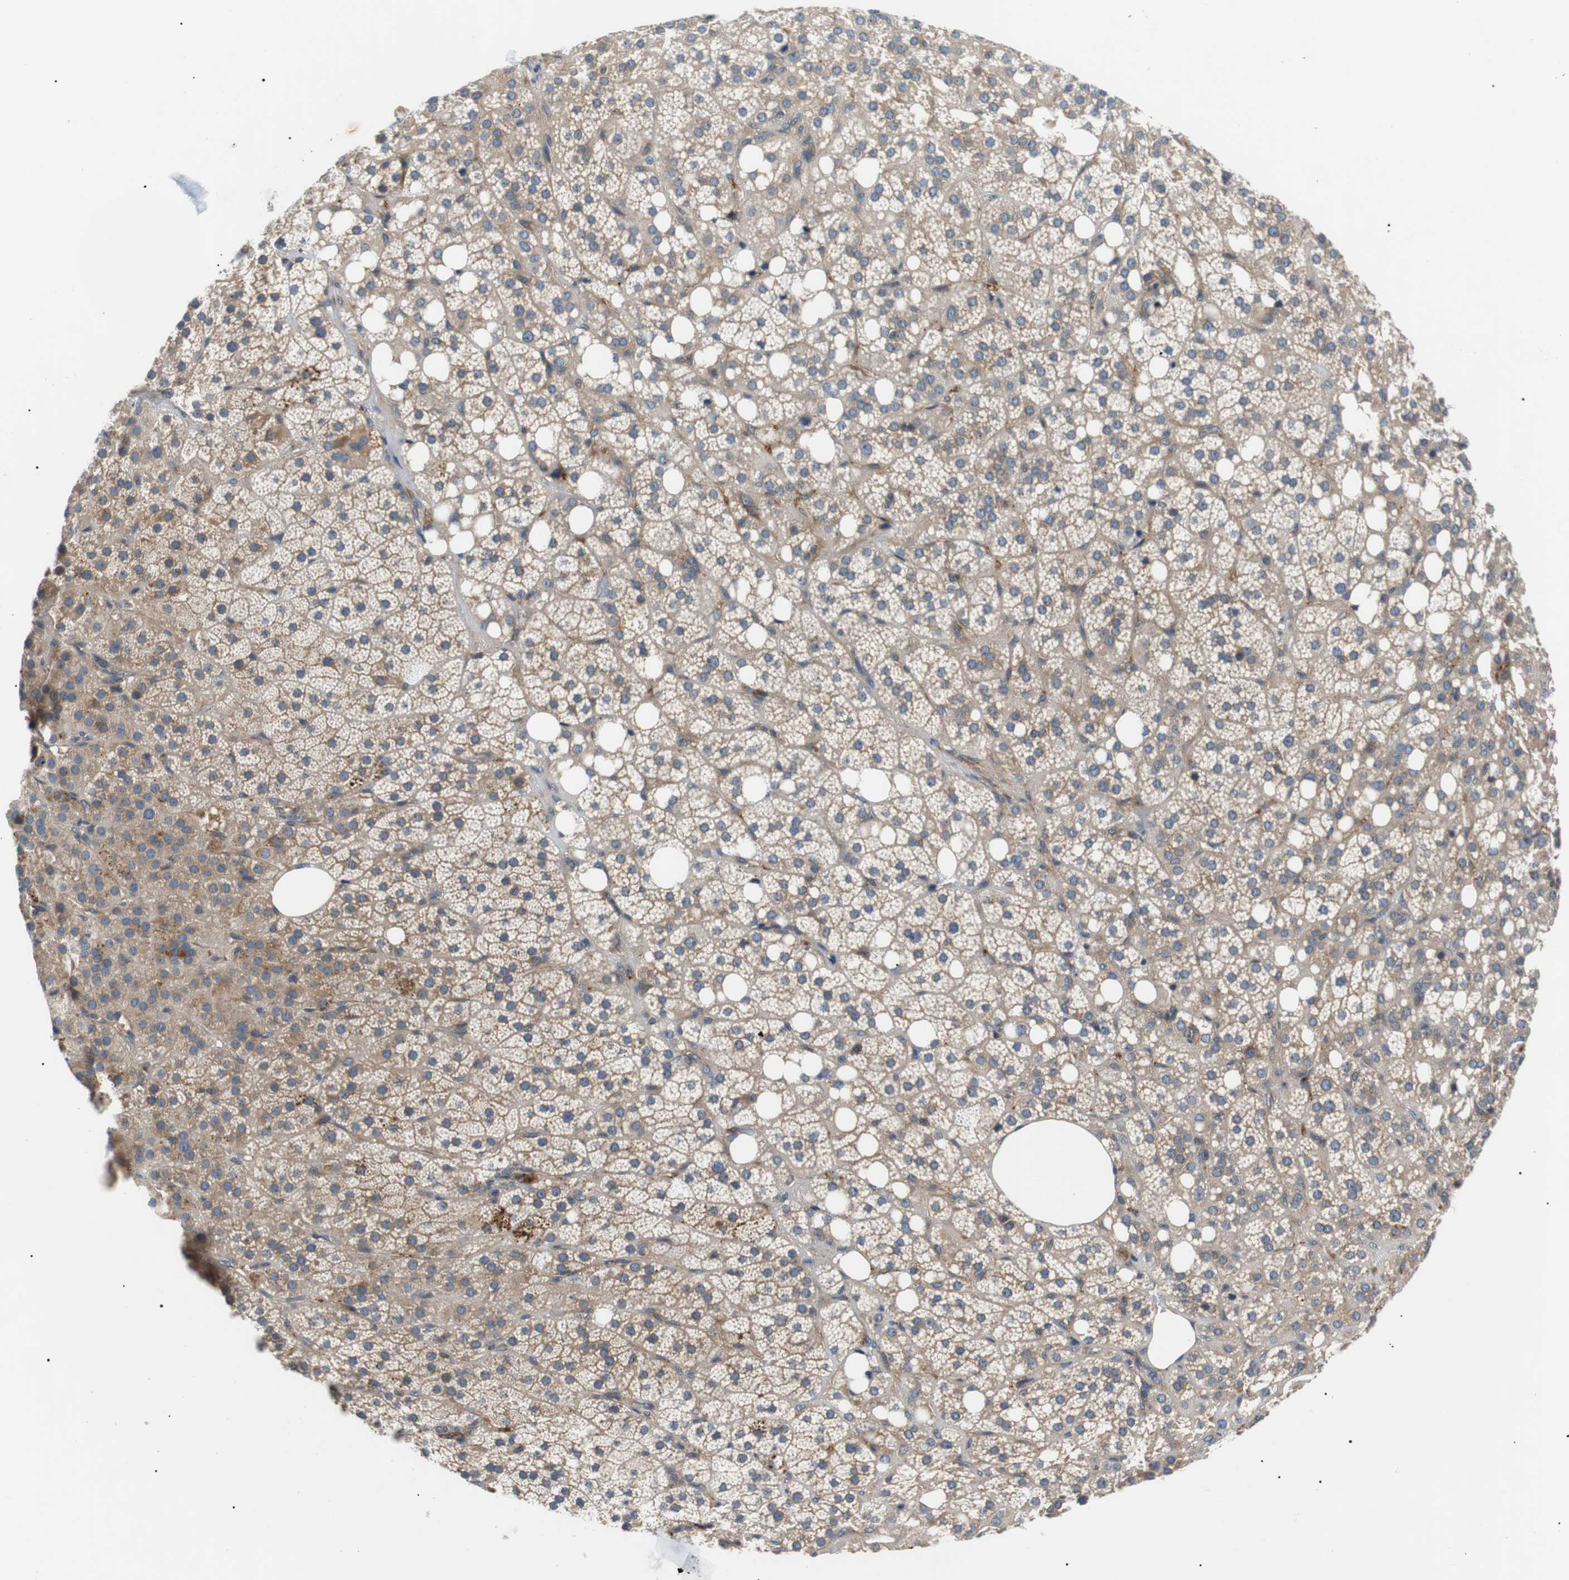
{"staining": {"intensity": "weak", "quantity": ">75%", "location": "cytoplasmic/membranous"}, "tissue": "adrenal gland", "cell_type": "Glandular cells", "image_type": "normal", "snomed": [{"axis": "morphology", "description": "Normal tissue, NOS"}, {"axis": "topography", "description": "Adrenal gland"}], "caption": "Adrenal gland stained for a protein (brown) demonstrates weak cytoplasmic/membranous positive expression in about >75% of glandular cells.", "gene": "DIPK1A", "patient": {"sex": "female", "age": 59}}